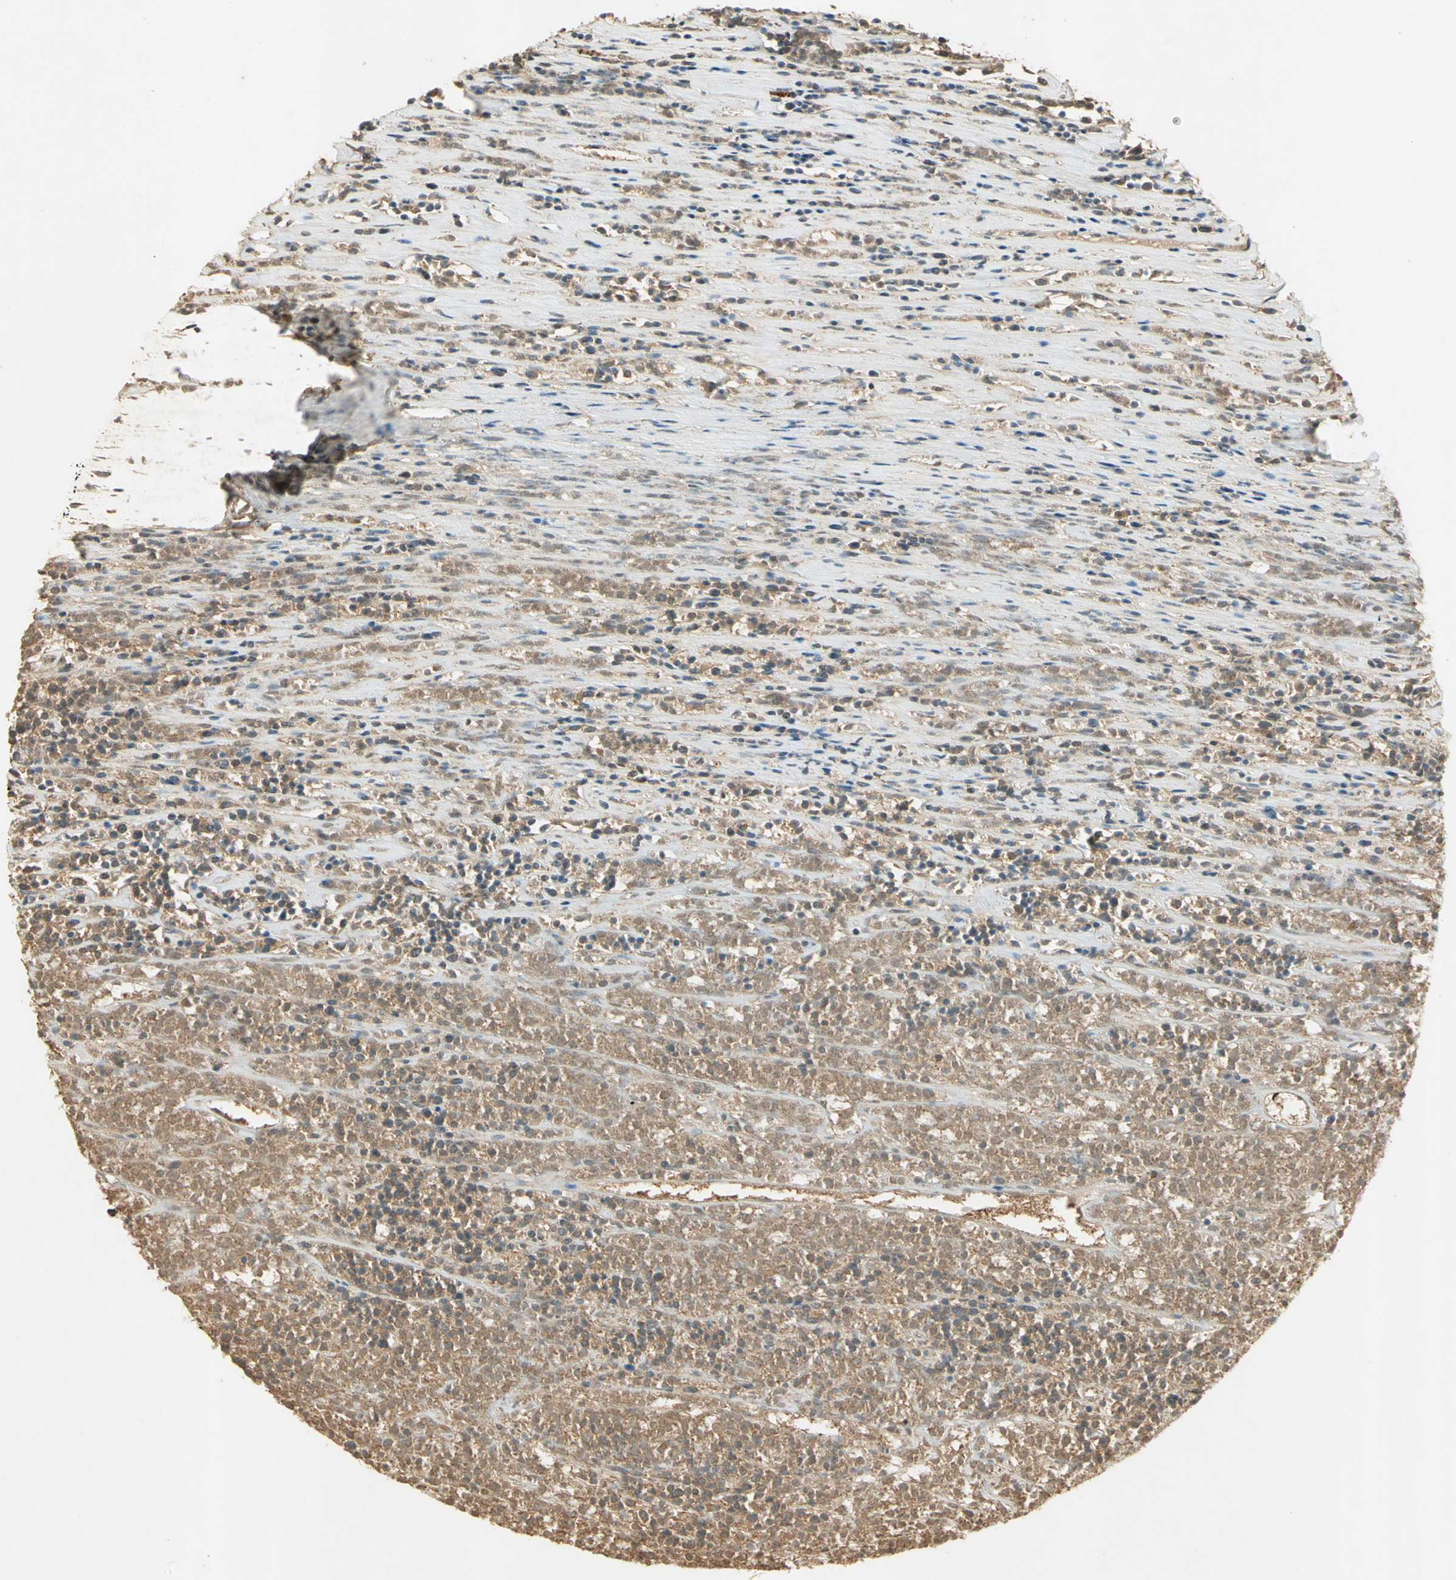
{"staining": {"intensity": "moderate", "quantity": ">75%", "location": "cytoplasmic/membranous"}, "tissue": "lymphoma", "cell_type": "Tumor cells", "image_type": "cancer", "snomed": [{"axis": "morphology", "description": "Malignant lymphoma, non-Hodgkin's type, High grade"}, {"axis": "topography", "description": "Lymph node"}], "caption": "Human lymphoma stained with a brown dye demonstrates moderate cytoplasmic/membranous positive expression in about >75% of tumor cells.", "gene": "KEAP1", "patient": {"sex": "female", "age": 73}}